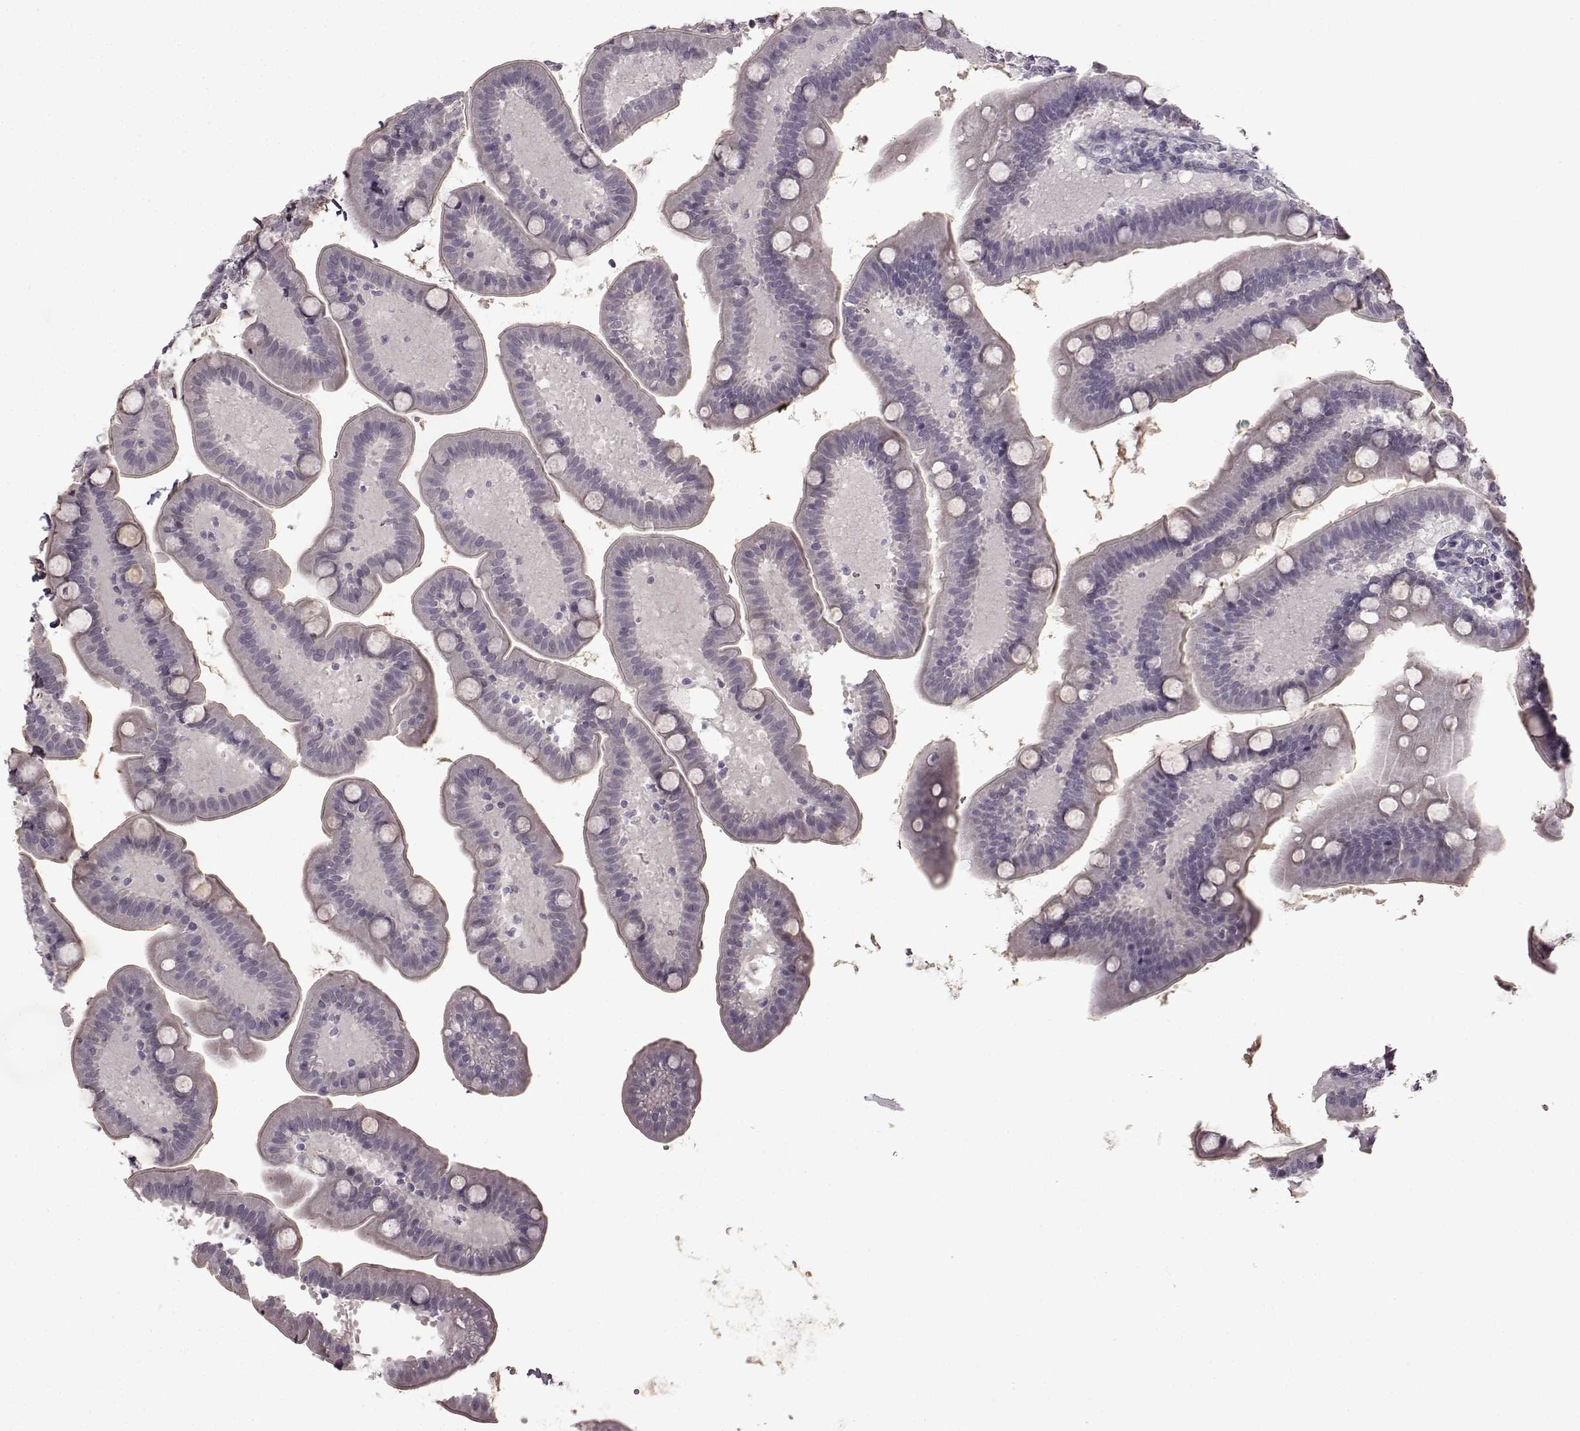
{"staining": {"intensity": "negative", "quantity": "none", "location": "none"}, "tissue": "small intestine", "cell_type": "Glandular cells", "image_type": "normal", "snomed": [{"axis": "morphology", "description": "Normal tissue, NOS"}, {"axis": "topography", "description": "Small intestine"}], "caption": "IHC of unremarkable human small intestine exhibits no positivity in glandular cells.", "gene": "LHB", "patient": {"sex": "male", "age": 66}}